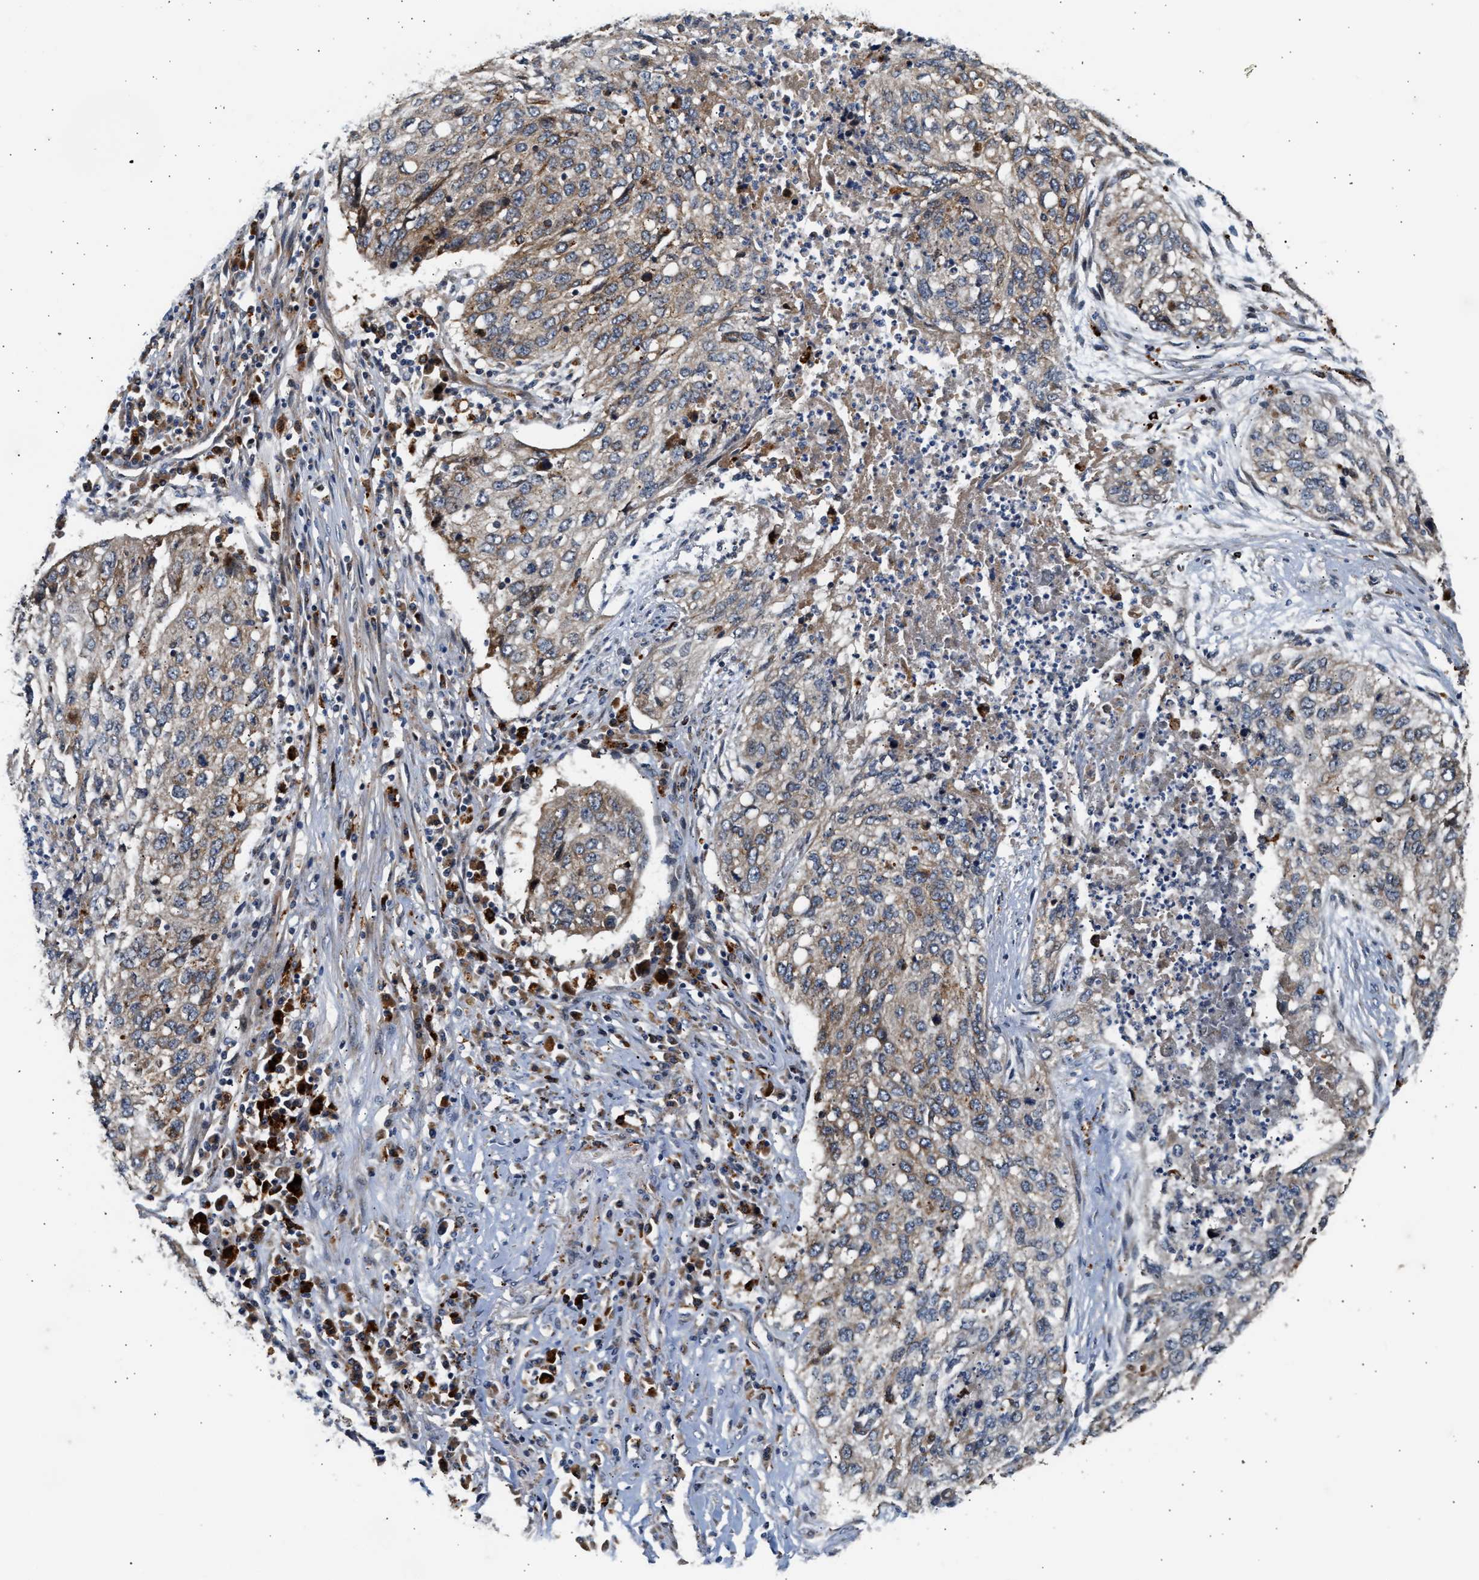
{"staining": {"intensity": "moderate", "quantity": "25%-75%", "location": "cytoplasmic/membranous"}, "tissue": "lung cancer", "cell_type": "Tumor cells", "image_type": "cancer", "snomed": [{"axis": "morphology", "description": "Squamous cell carcinoma, NOS"}, {"axis": "topography", "description": "Lung"}], "caption": "Protein expression analysis of human lung cancer reveals moderate cytoplasmic/membranous positivity in approximately 25%-75% of tumor cells.", "gene": "PLD3", "patient": {"sex": "female", "age": 63}}